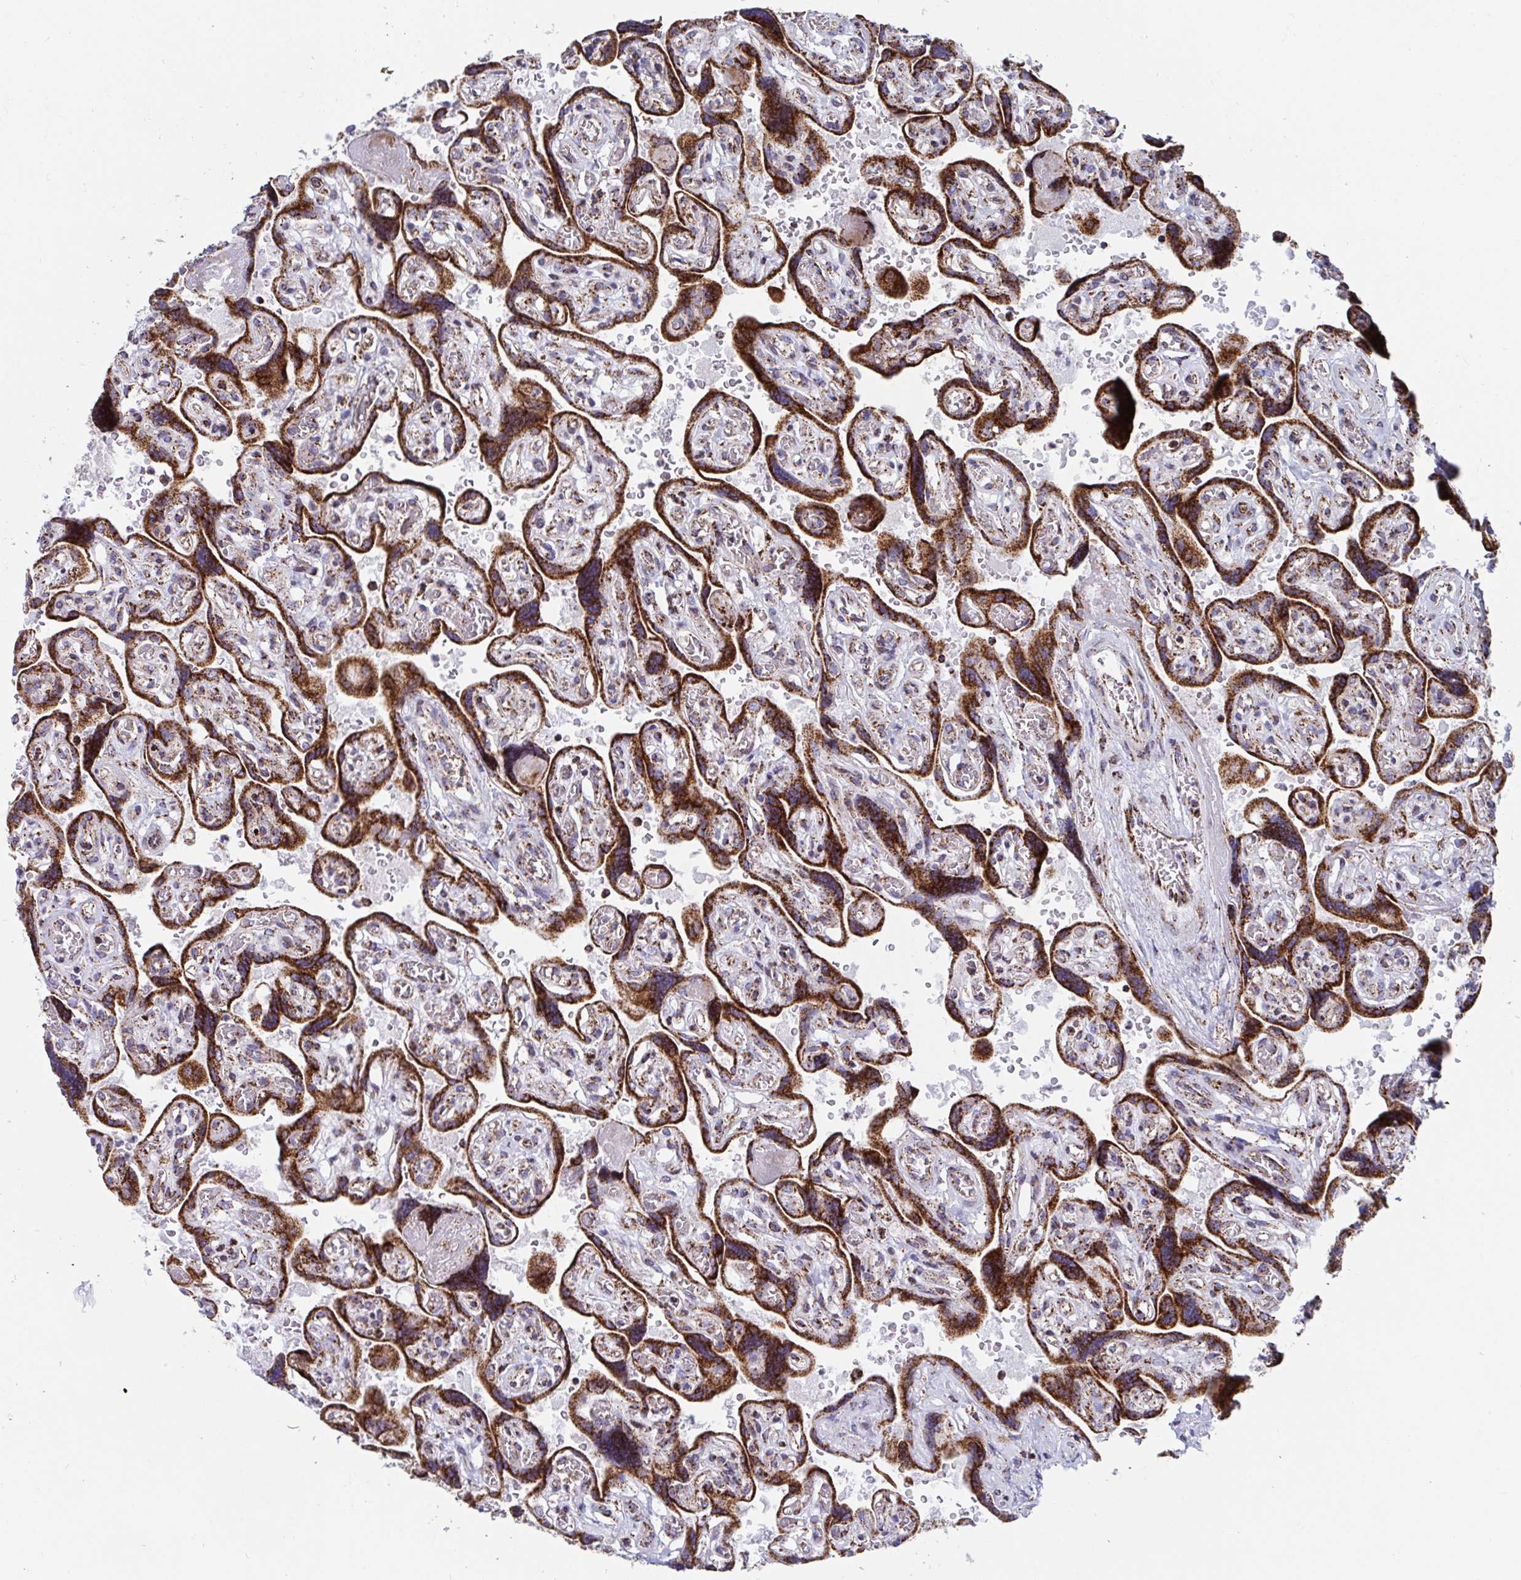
{"staining": {"intensity": "moderate", "quantity": ">75%", "location": "cytoplasmic/membranous"}, "tissue": "placenta", "cell_type": "Decidual cells", "image_type": "normal", "snomed": [{"axis": "morphology", "description": "Normal tissue, NOS"}, {"axis": "topography", "description": "Placenta"}], "caption": "Immunohistochemistry (IHC) (DAB (3,3'-diaminobenzidine)) staining of benign human placenta demonstrates moderate cytoplasmic/membranous protein staining in about >75% of decidual cells.", "gene": "ATP5MJ", "patient": {"sex": "female", "age": 32}}